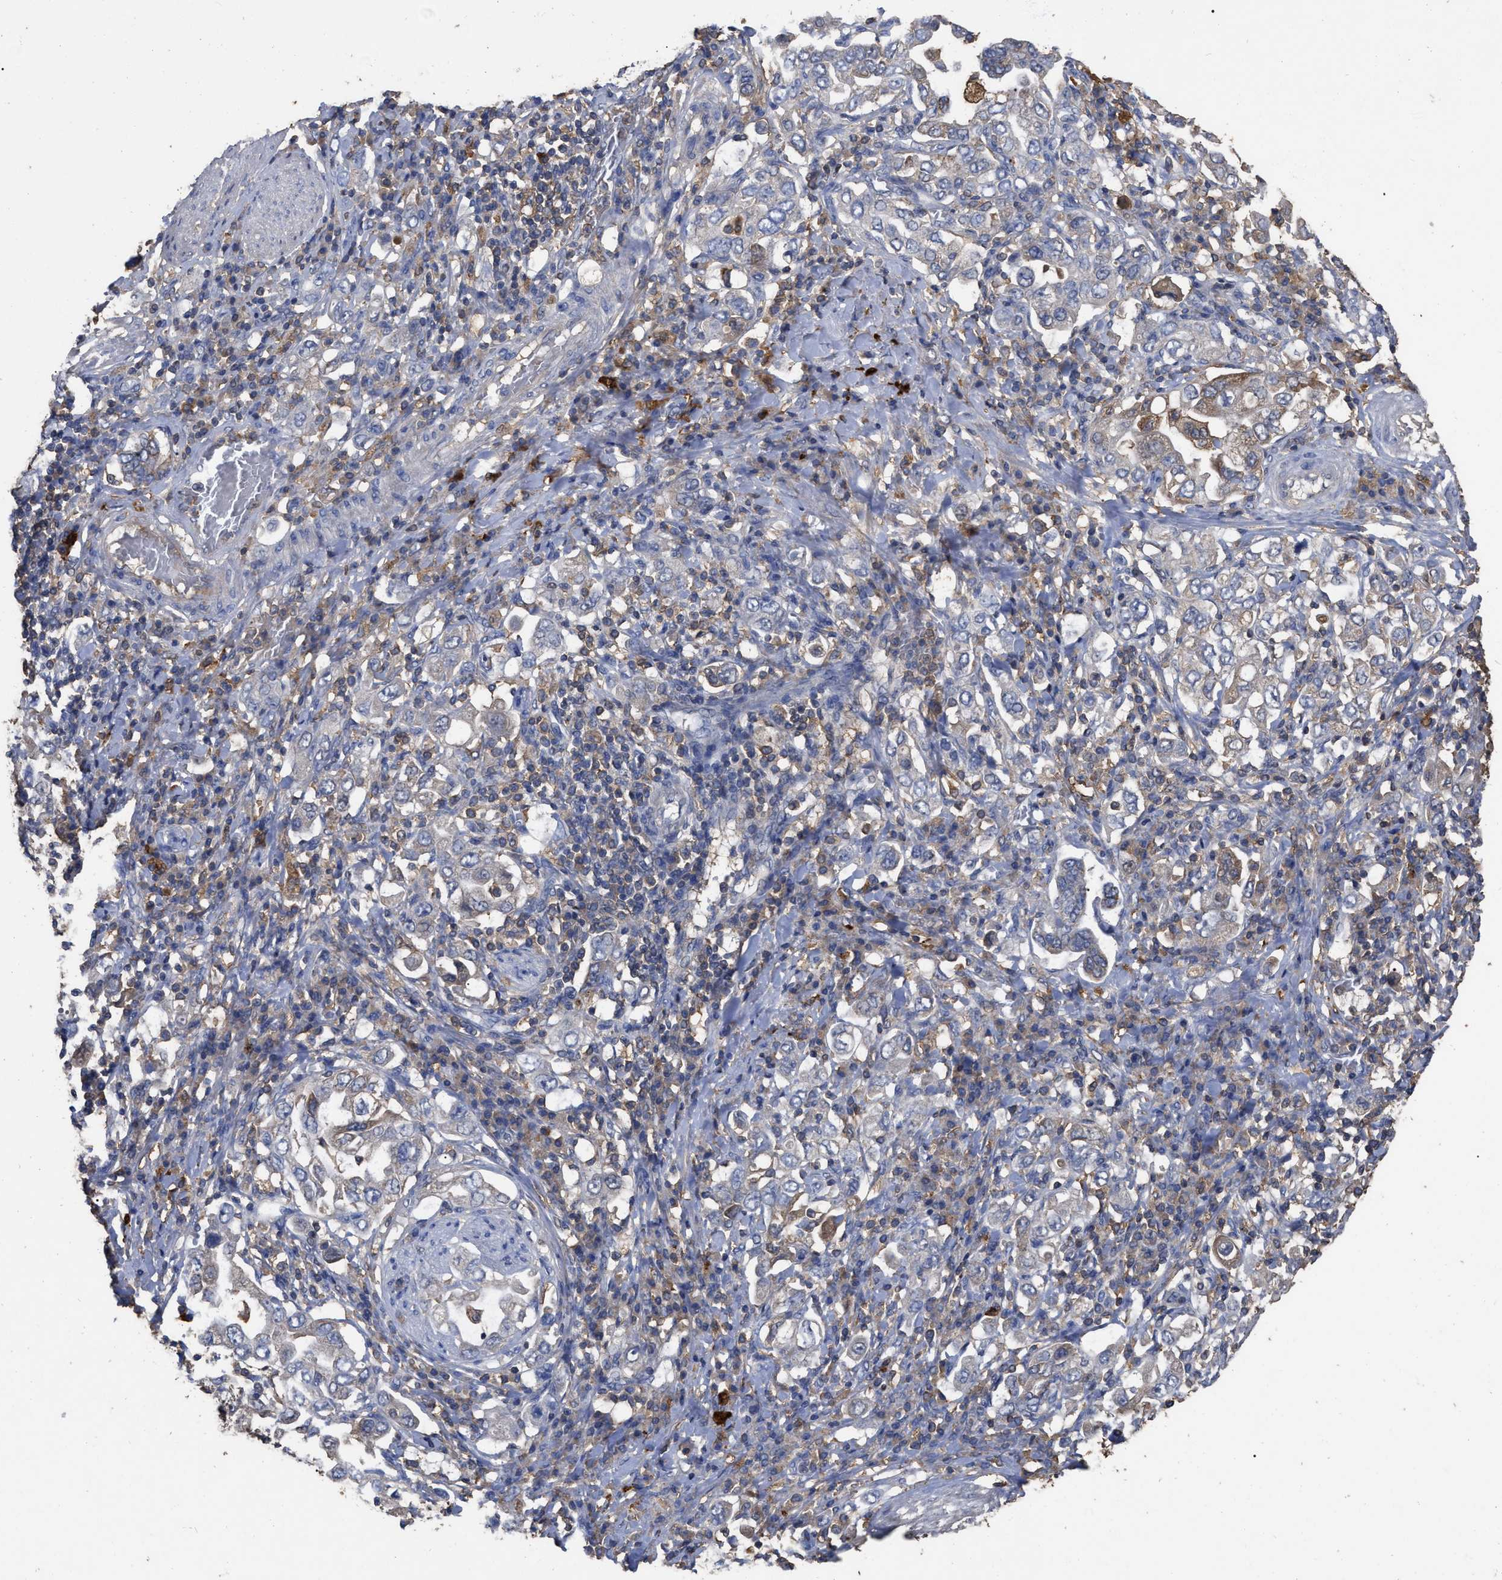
{"staining": {"intensity": "negative", "quantity": "none", "location": "none"}, "tissue": "stomach cancer", "cell_type": "Tumor cells", "image_type": "cancer", "snomed": [{"axis": "morphology", "description": "Adenocarcinoma, NOS"}, {"axis": "topography", "description": "Stomach, upper"}], "caption": "Immunohistochemistry (IHC) photomicrograph of human adenocarcinoma (stomach) stained for a protein (brown), which displays no staining in tumor cells.", "gene": "GPR179", "patient": {"sex": "male", "age": 62}}